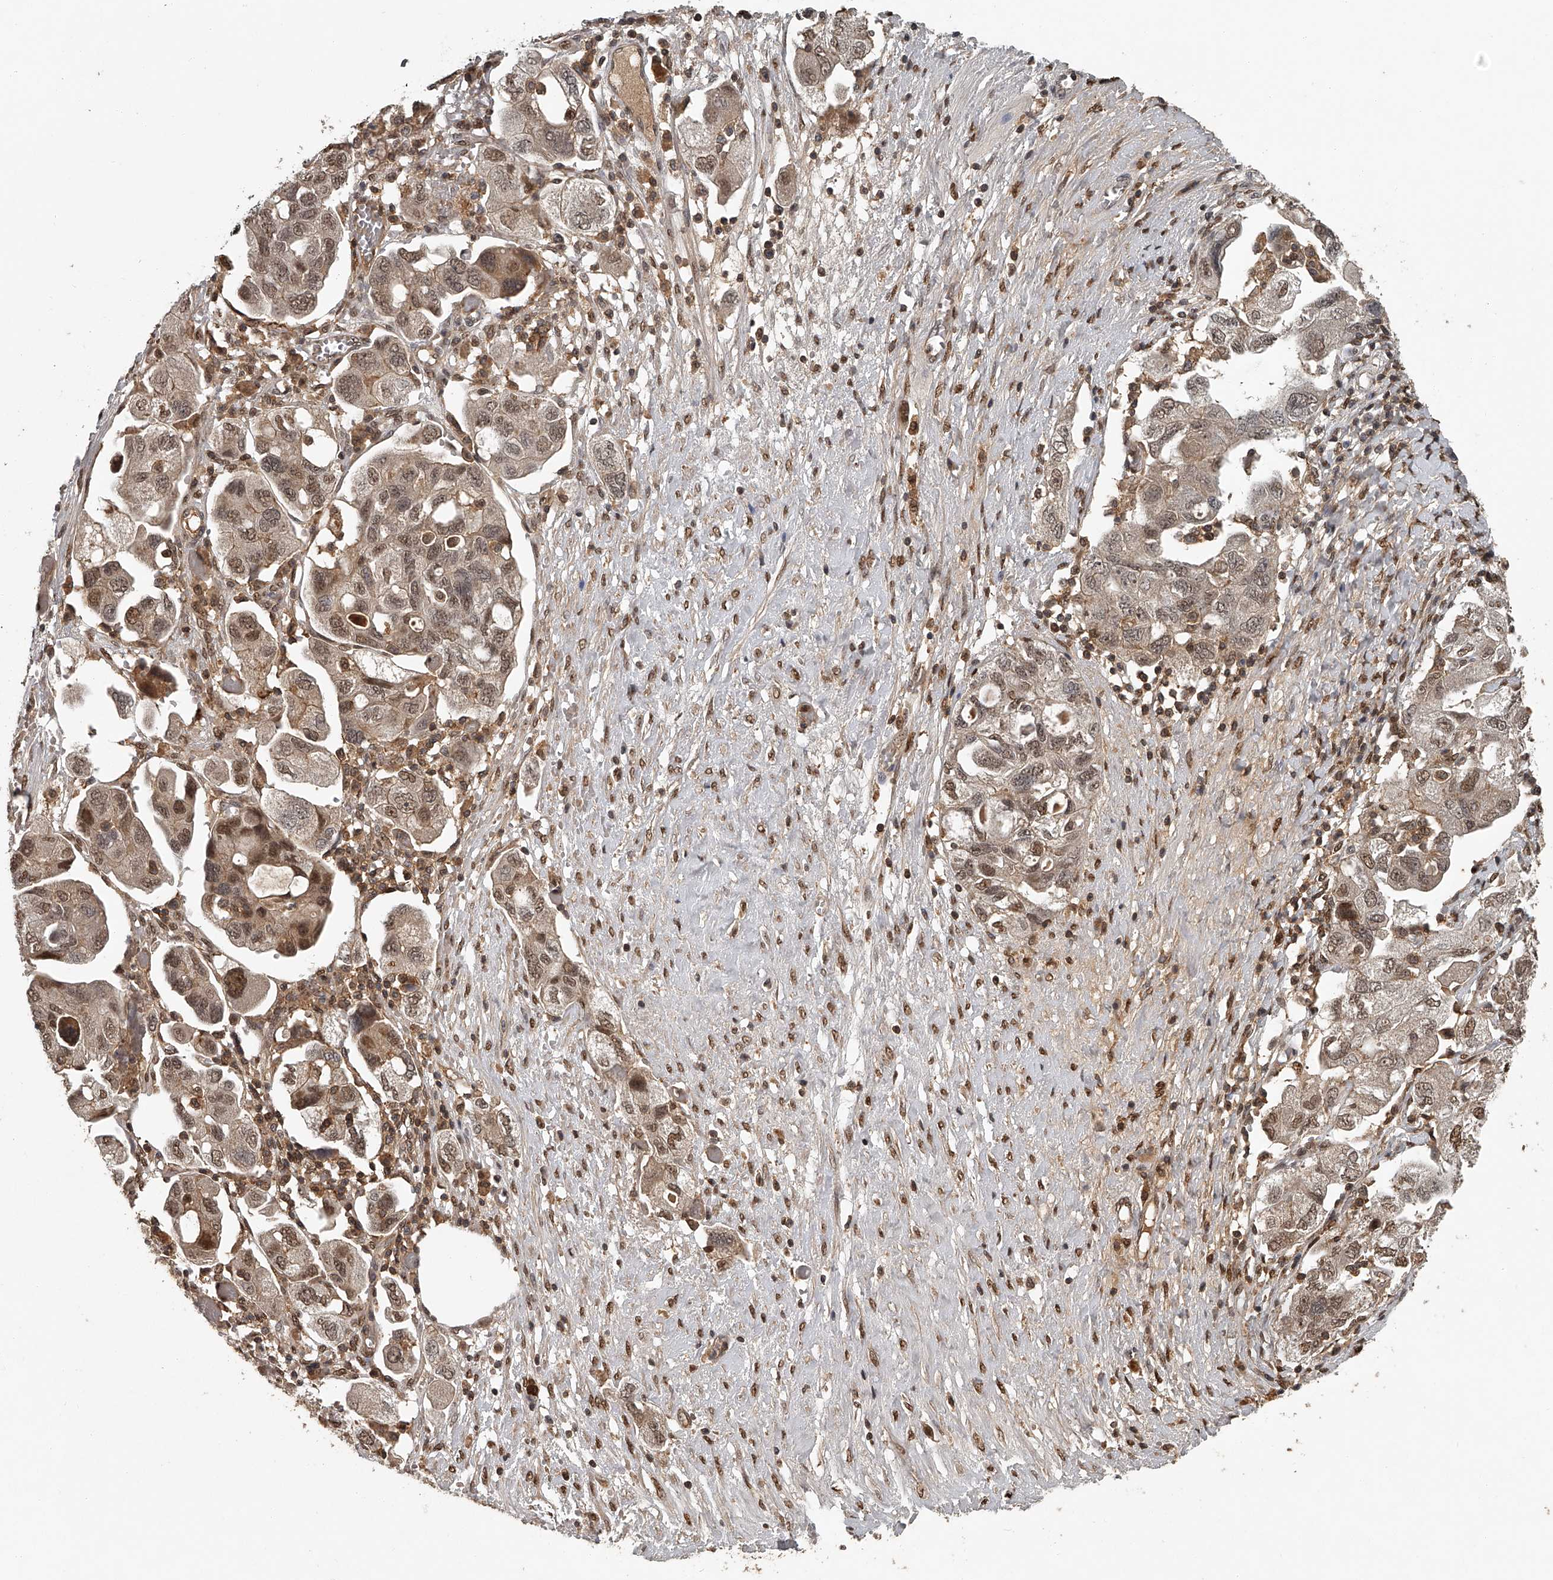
{"staining": {"intensity": "moderate", "quantity": ">75%", "location": "nuclear"}, "tissue": "ovarian cancer", "cell_type": "Tumor cells", "image_type": "cancer", "snomed": [{"axis": "morphology", "description": "Carcinoma, NOS"}, {"axis": "morphology", "description": "Cystadenocarcinoma, serous, NOS"}, {"axis": "topography", "description": "Ovary"}], "caption": "Tumor cells display moderate nuclear positivity in about >75% of cells in ovarian cancer (carcinoma).", "gene": "PLEKHG1", "patient": {"sex": "female", "age": 69}}